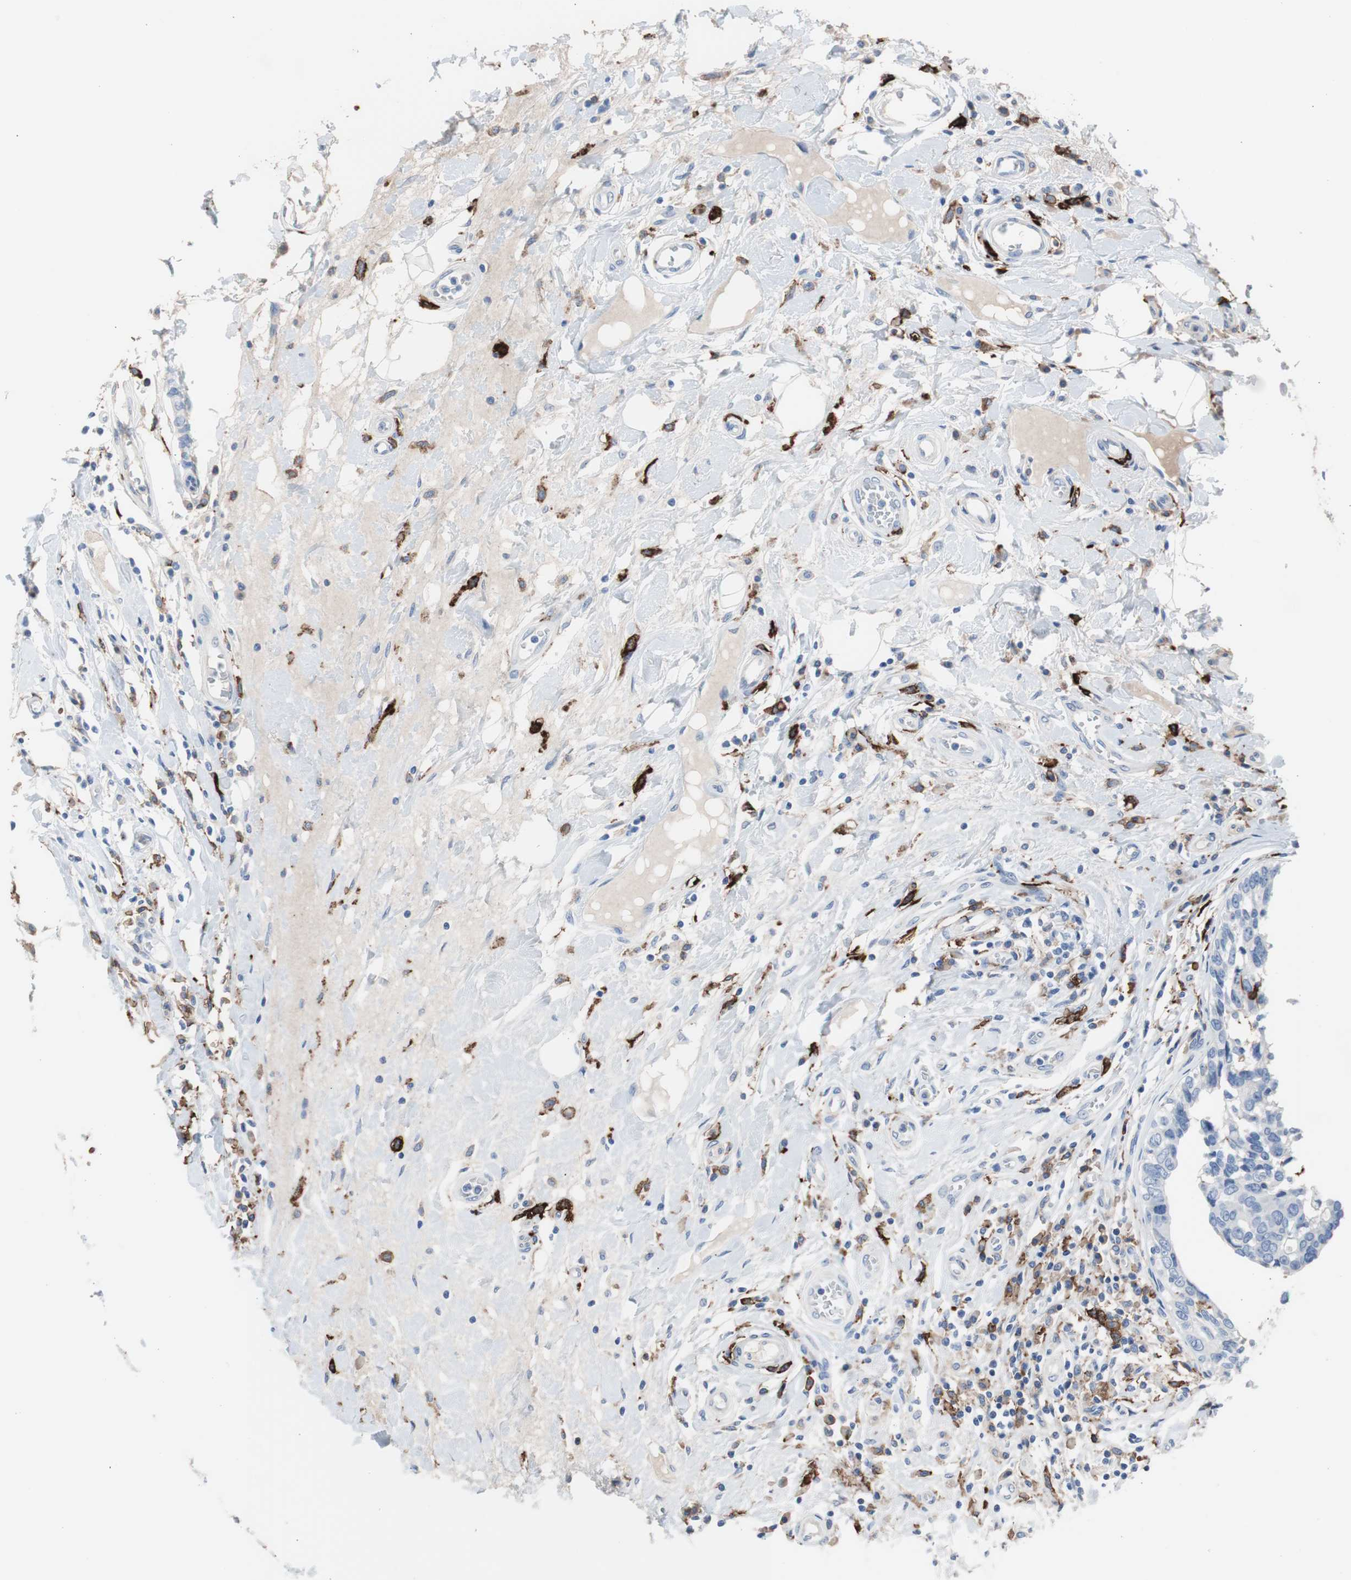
{"staining": {"intensity": "negative", "quantity": "none", "location": "none"}, "tissue": "breast cancer", "cell_type": "Tumor cells", "image_type": "cancer", "snomed": [{"axis": "morphology", "description": "Duct carcinoma"}, {"axis": "topography", "description": "Breast"}], "caption": "Tumor cells are negative for protein expression in human intraductal carcinoma (breast). (Immunohistochemistry, brightfield microscopy, high magnification).", "gene": "FCGR2B", "patient": {"sex": "female", "age": 27}}